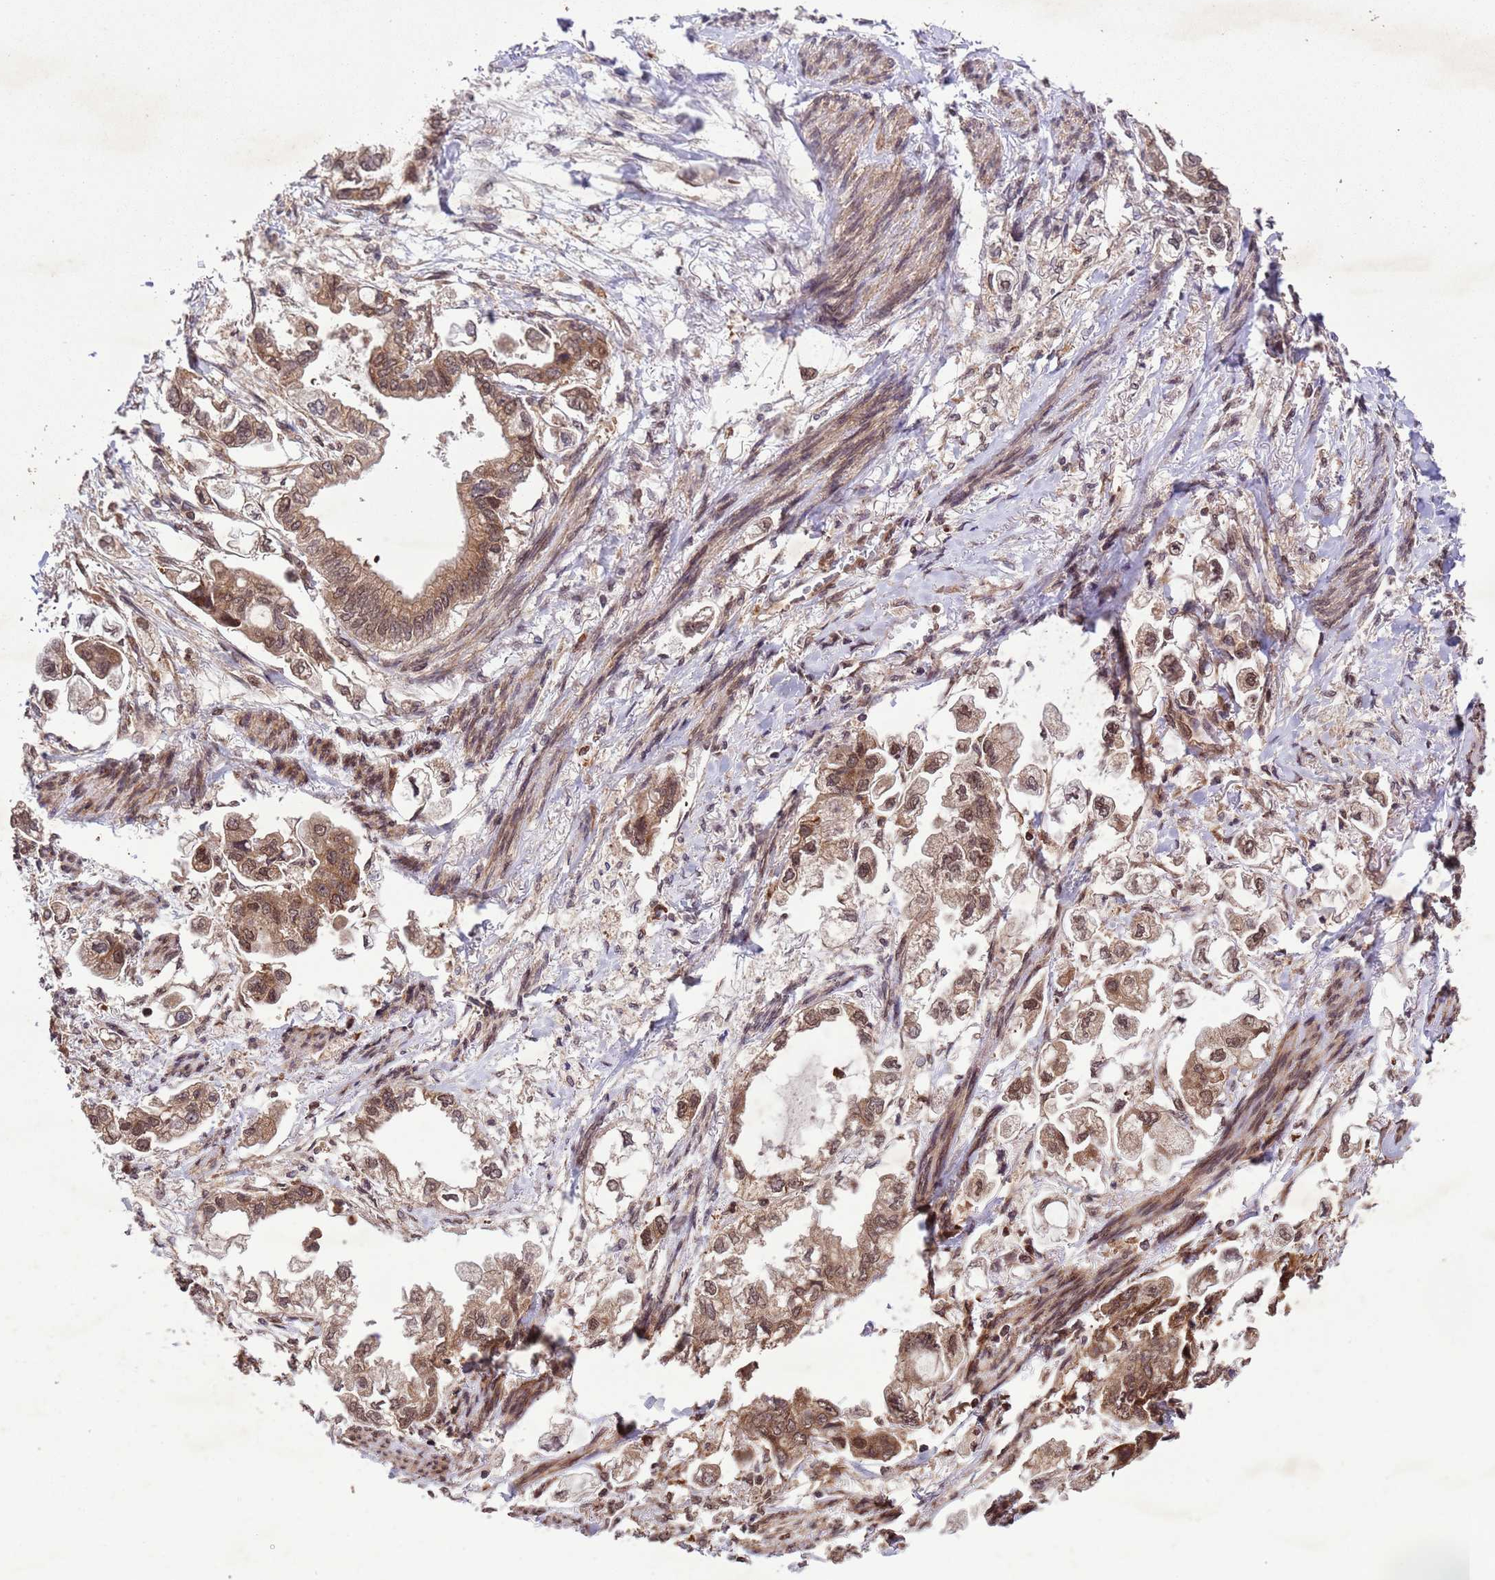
{"staining": {"intensity": "moderate", "quantity": ">75%", "location": "cytoplasmic/membranous,nuclear"}, "tissue": "stomach cancer", "cell_type": "Tumor cells", "image_type": "cancer", "snomed": [{"axis": "morphology", "description": "Adenocarcinoma, NOS"}, {"axis": "topography", "description": "Stomach"}], "caption": "Protein staining of stomach cancer tissue displays moderate cytoplasmic/membranous and nuclear staining in approximately >75% of tumor cells.", "gene": "VSTM4", "patient": {"sex": "male", "age": 62}}